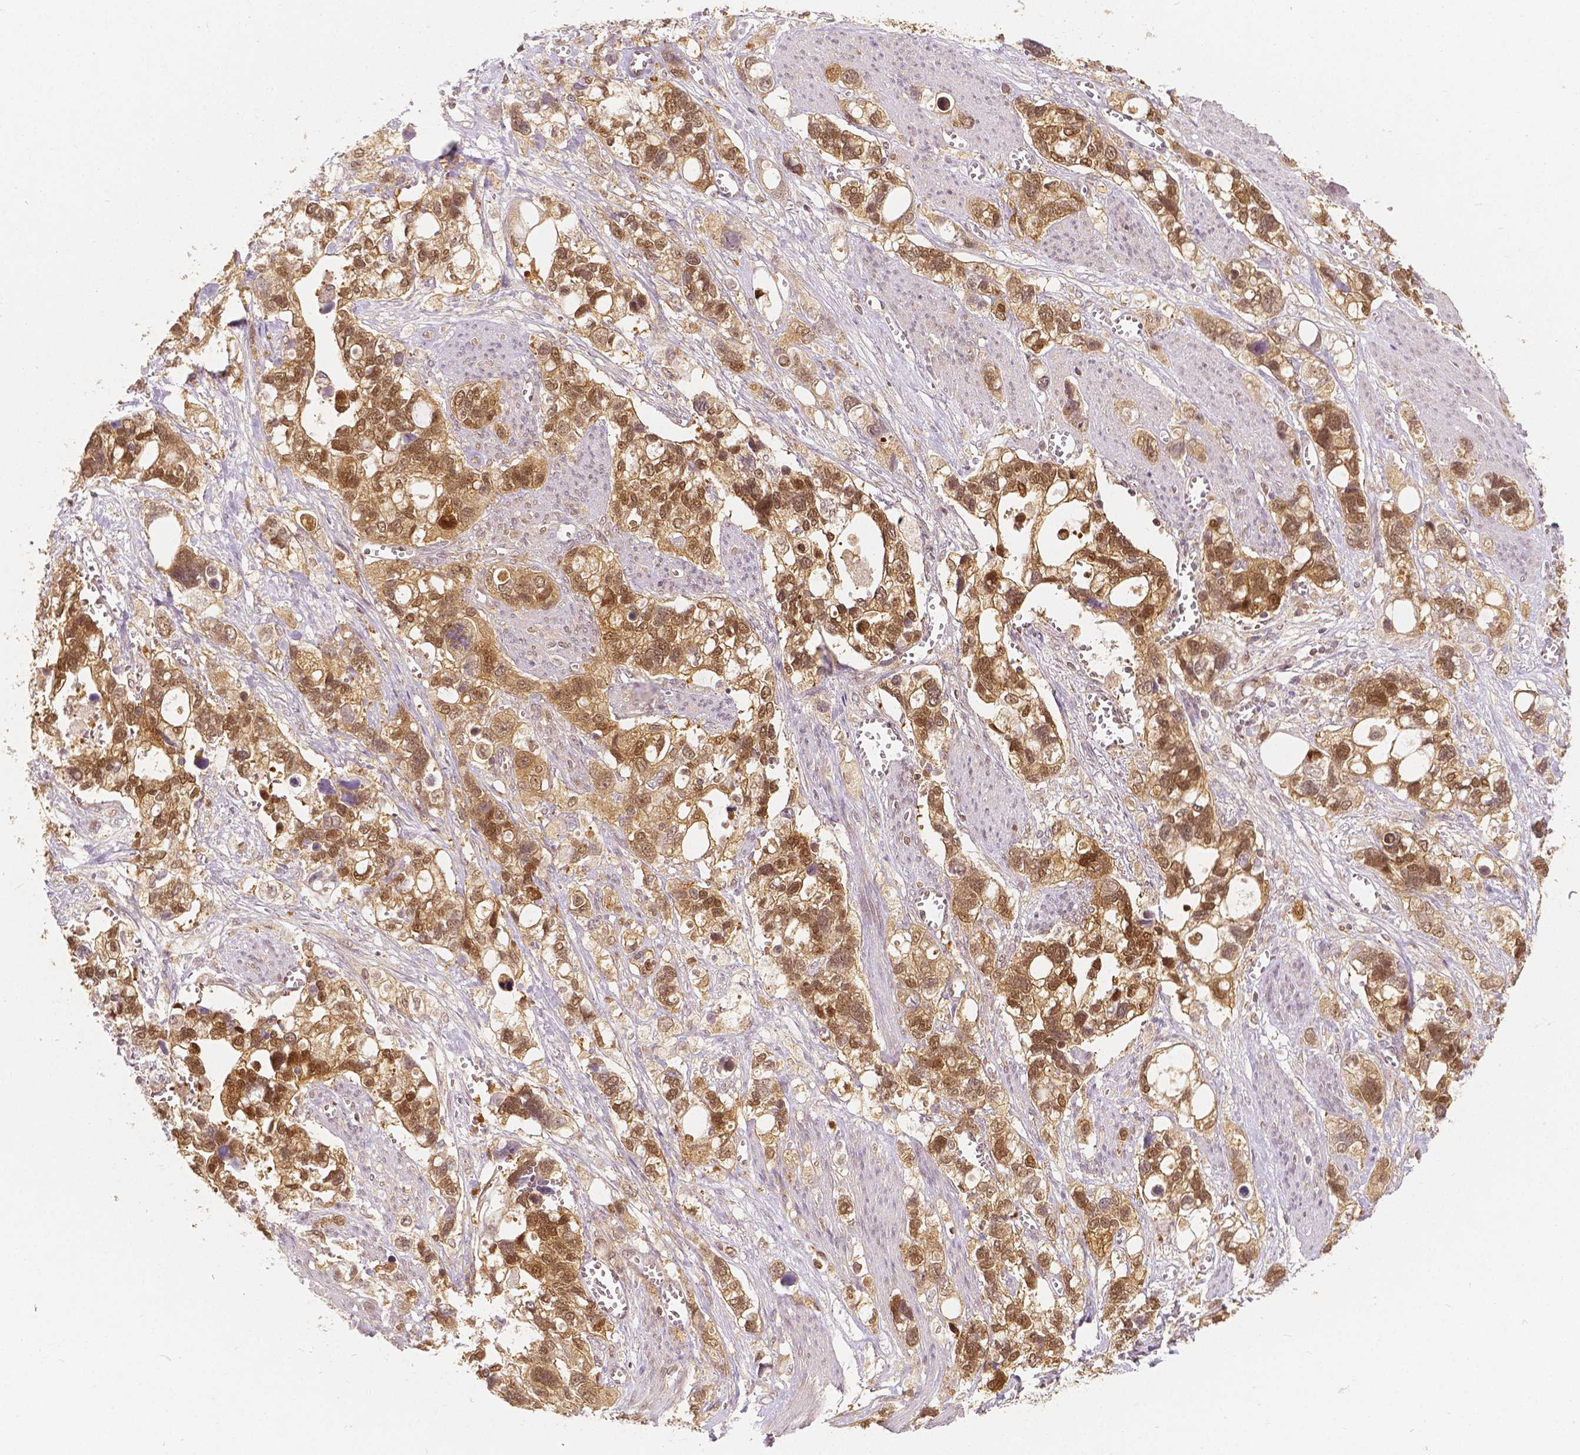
{"staining": {"intensity": "moderate", "quantity": ">75%", "location": "cytoplasmic/membranous,nuclear"}, "tissue": "stomach cancer", "cell_type": "Tumor cells", "image_type": "cancer", "snomed": [{"axis": "morphology", "description": "Adenocarcinoma, NOS"}, {"axis": "topography", "description": "Stomach, upper"}], "caption": "Protein expression analysis of adenocarcinoma (stomach) displays moderate cytoplasmic/membranous and nuclear positivity in approximately >75% of tumor cells.", "gene": "NAPRT", "patient": {"sex": "female", "age": 81}}